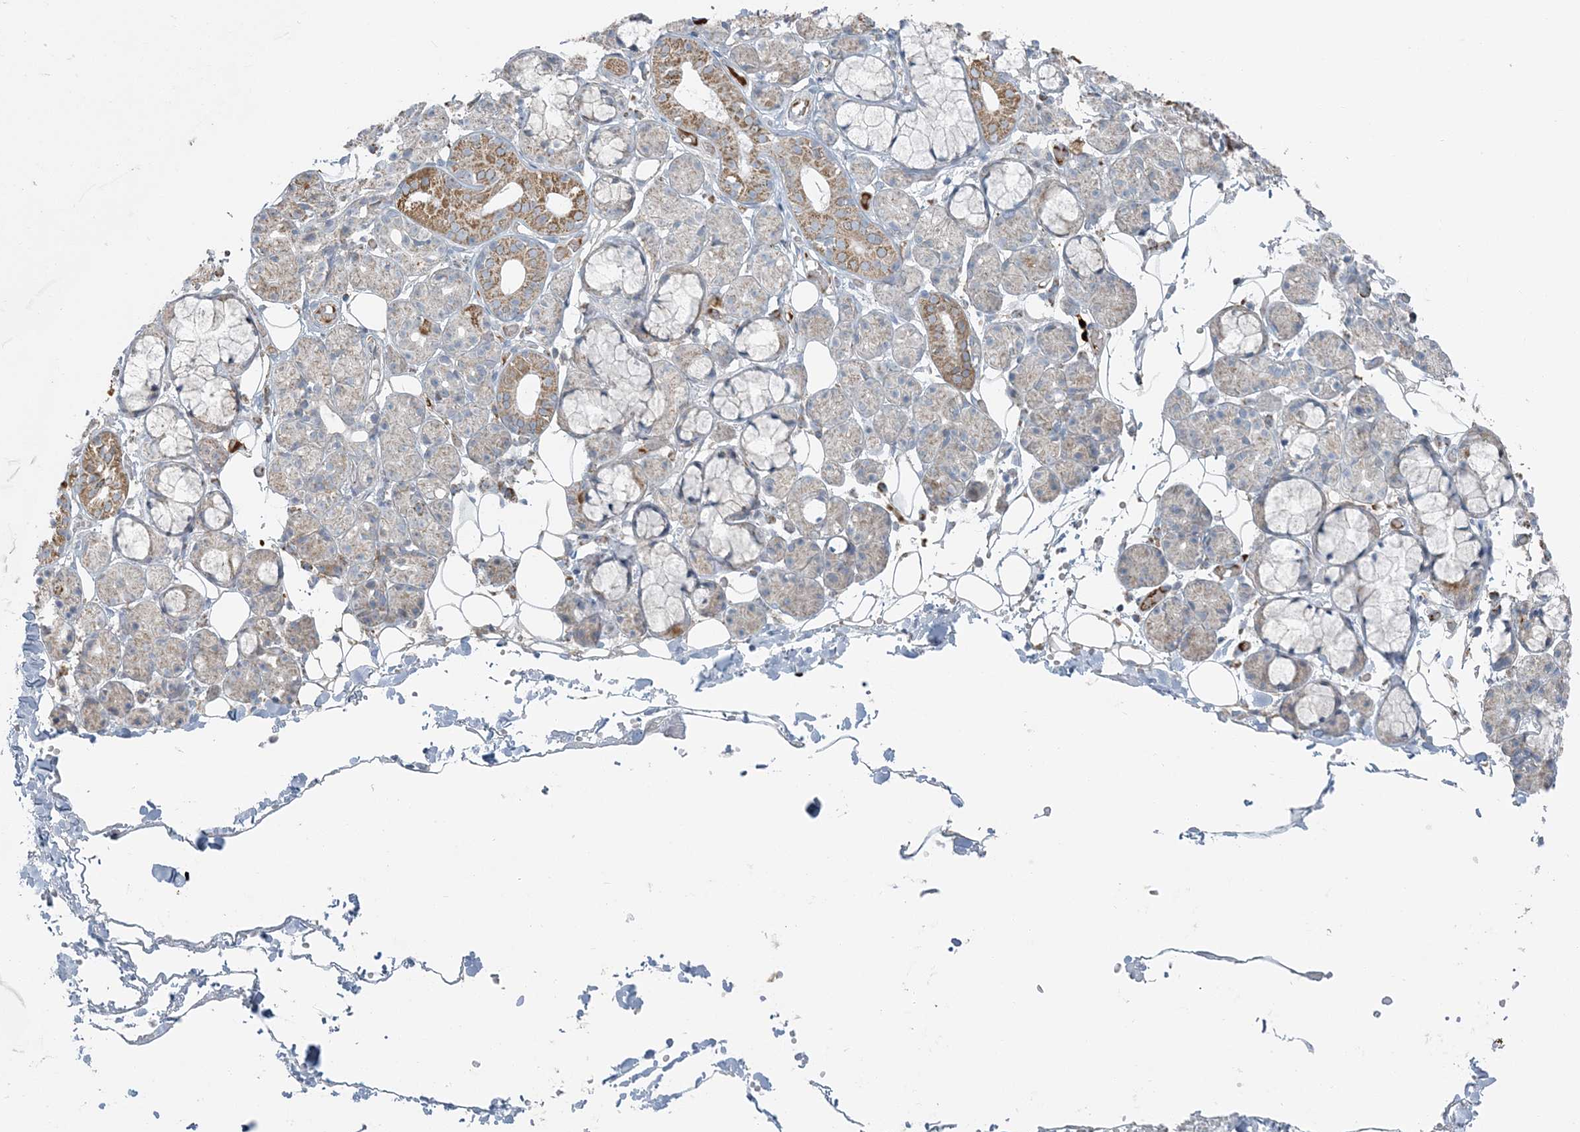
{"staining": {"intensity": "moderate", "quantity": "<25%", "location": "cytoplasmic/membranous"}, "tissue": "salivary gland", "cell_type": "Glandular cells", "image_type": "normal", "snomed": [{"axis": "morphology", "description": "Normal tissue, NOS"}, {"axis": "topography", "description": "Salivary gland"}], "caption": "Protein expression analysis of benign salivary gland displays moderate cytoplasmic/membranous positivity in approximately <25% of glandular cells.", "gene": "SLC22A16", "patient": {"sex": "male", "age": 63}}